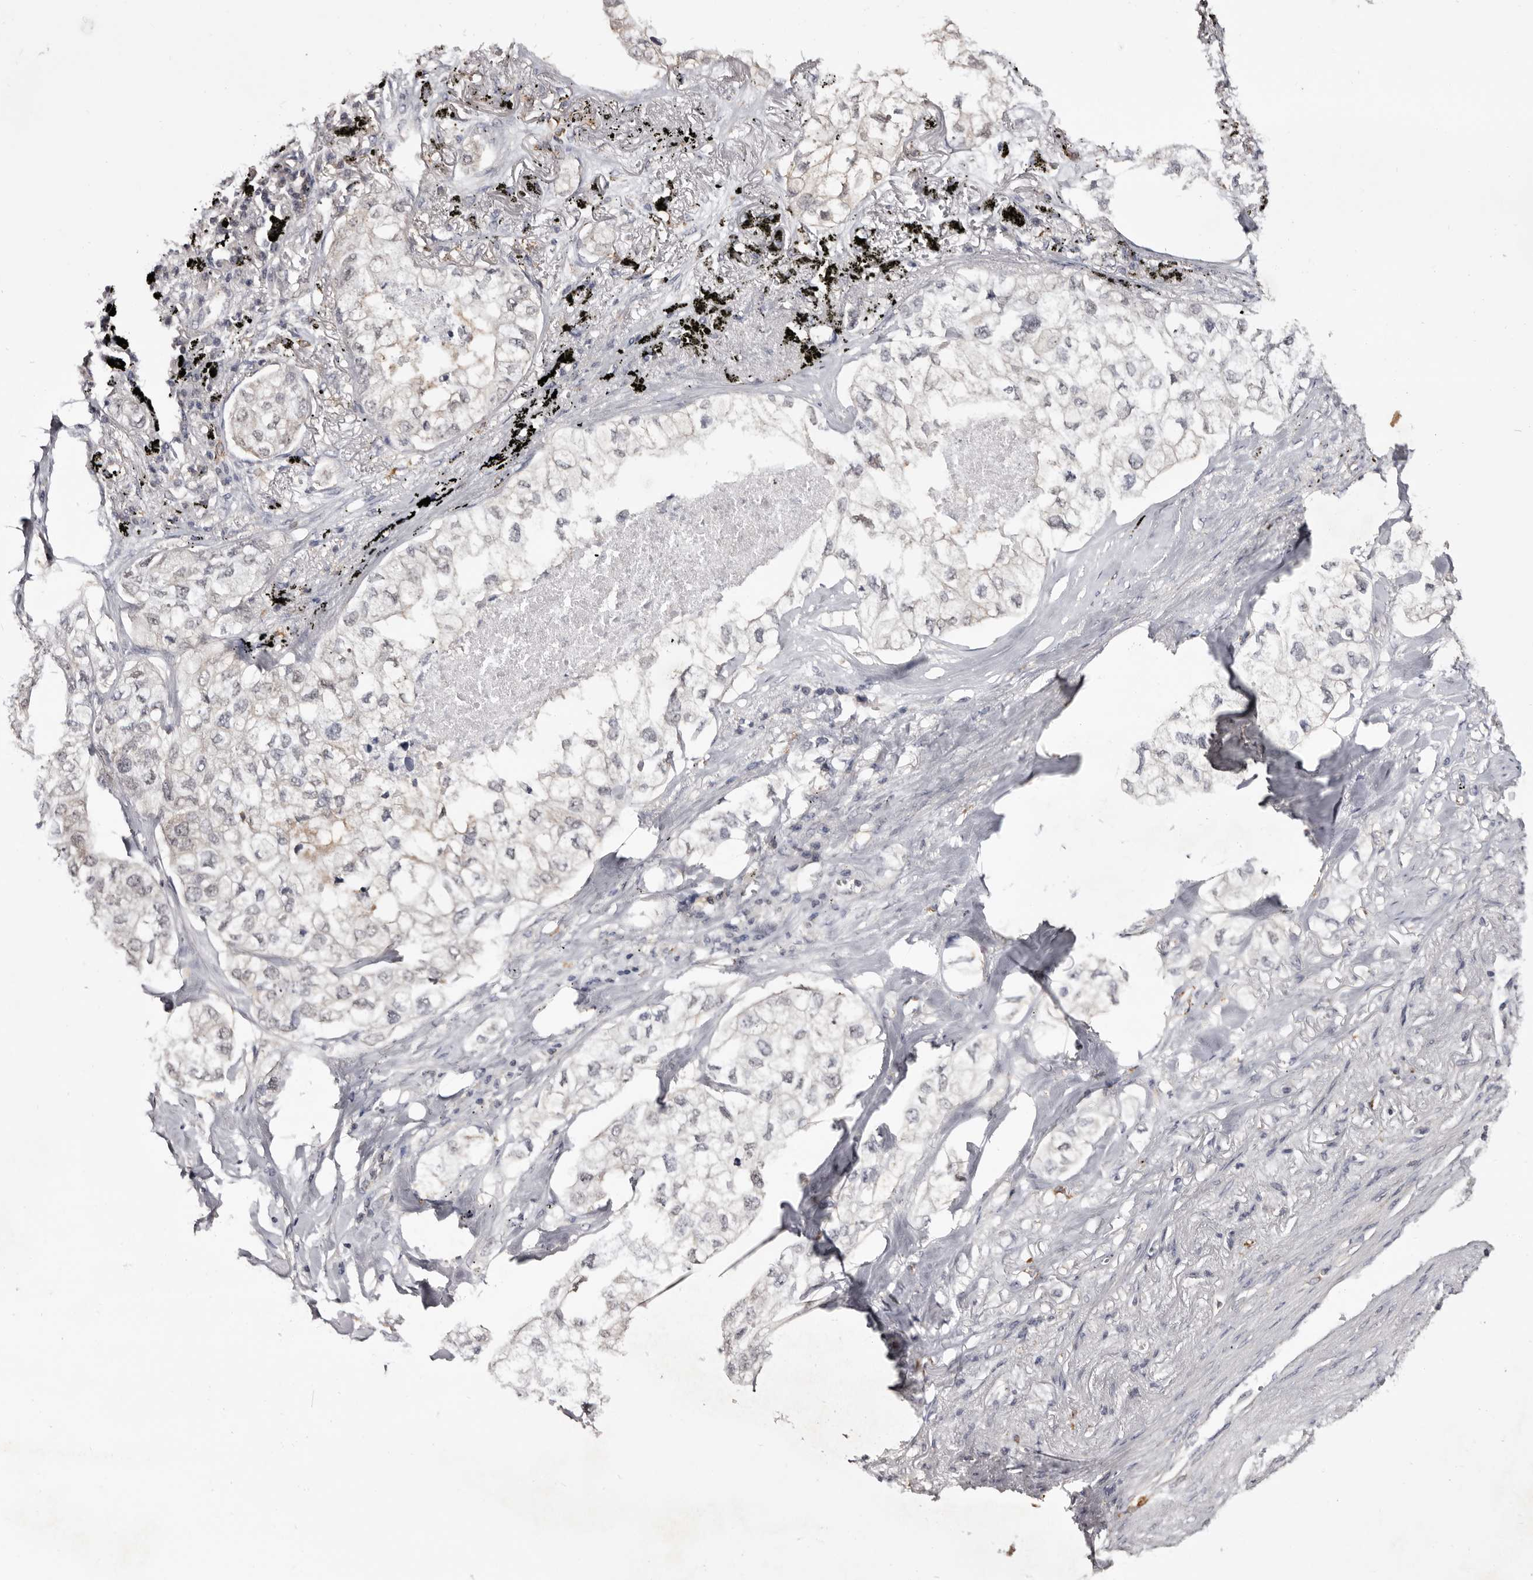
{"staining": {"intensity": "negative", "quantity": "none", "location": "none"}, "tissue": "lung cancer", "cell_type": "Tumor cells", "image_type": "cancer", "snomed": [{"axis": "morphology", "description": "Adenocarcinoma, NOS"}, {"axis": "topography", "description": "Lung"}], "caption": "The micrograph exhibits no staining of tumor cells in adenocarcinoma (lung).", "gene": "TNNI1", "patient": {"sex": "male", "age": 65}}